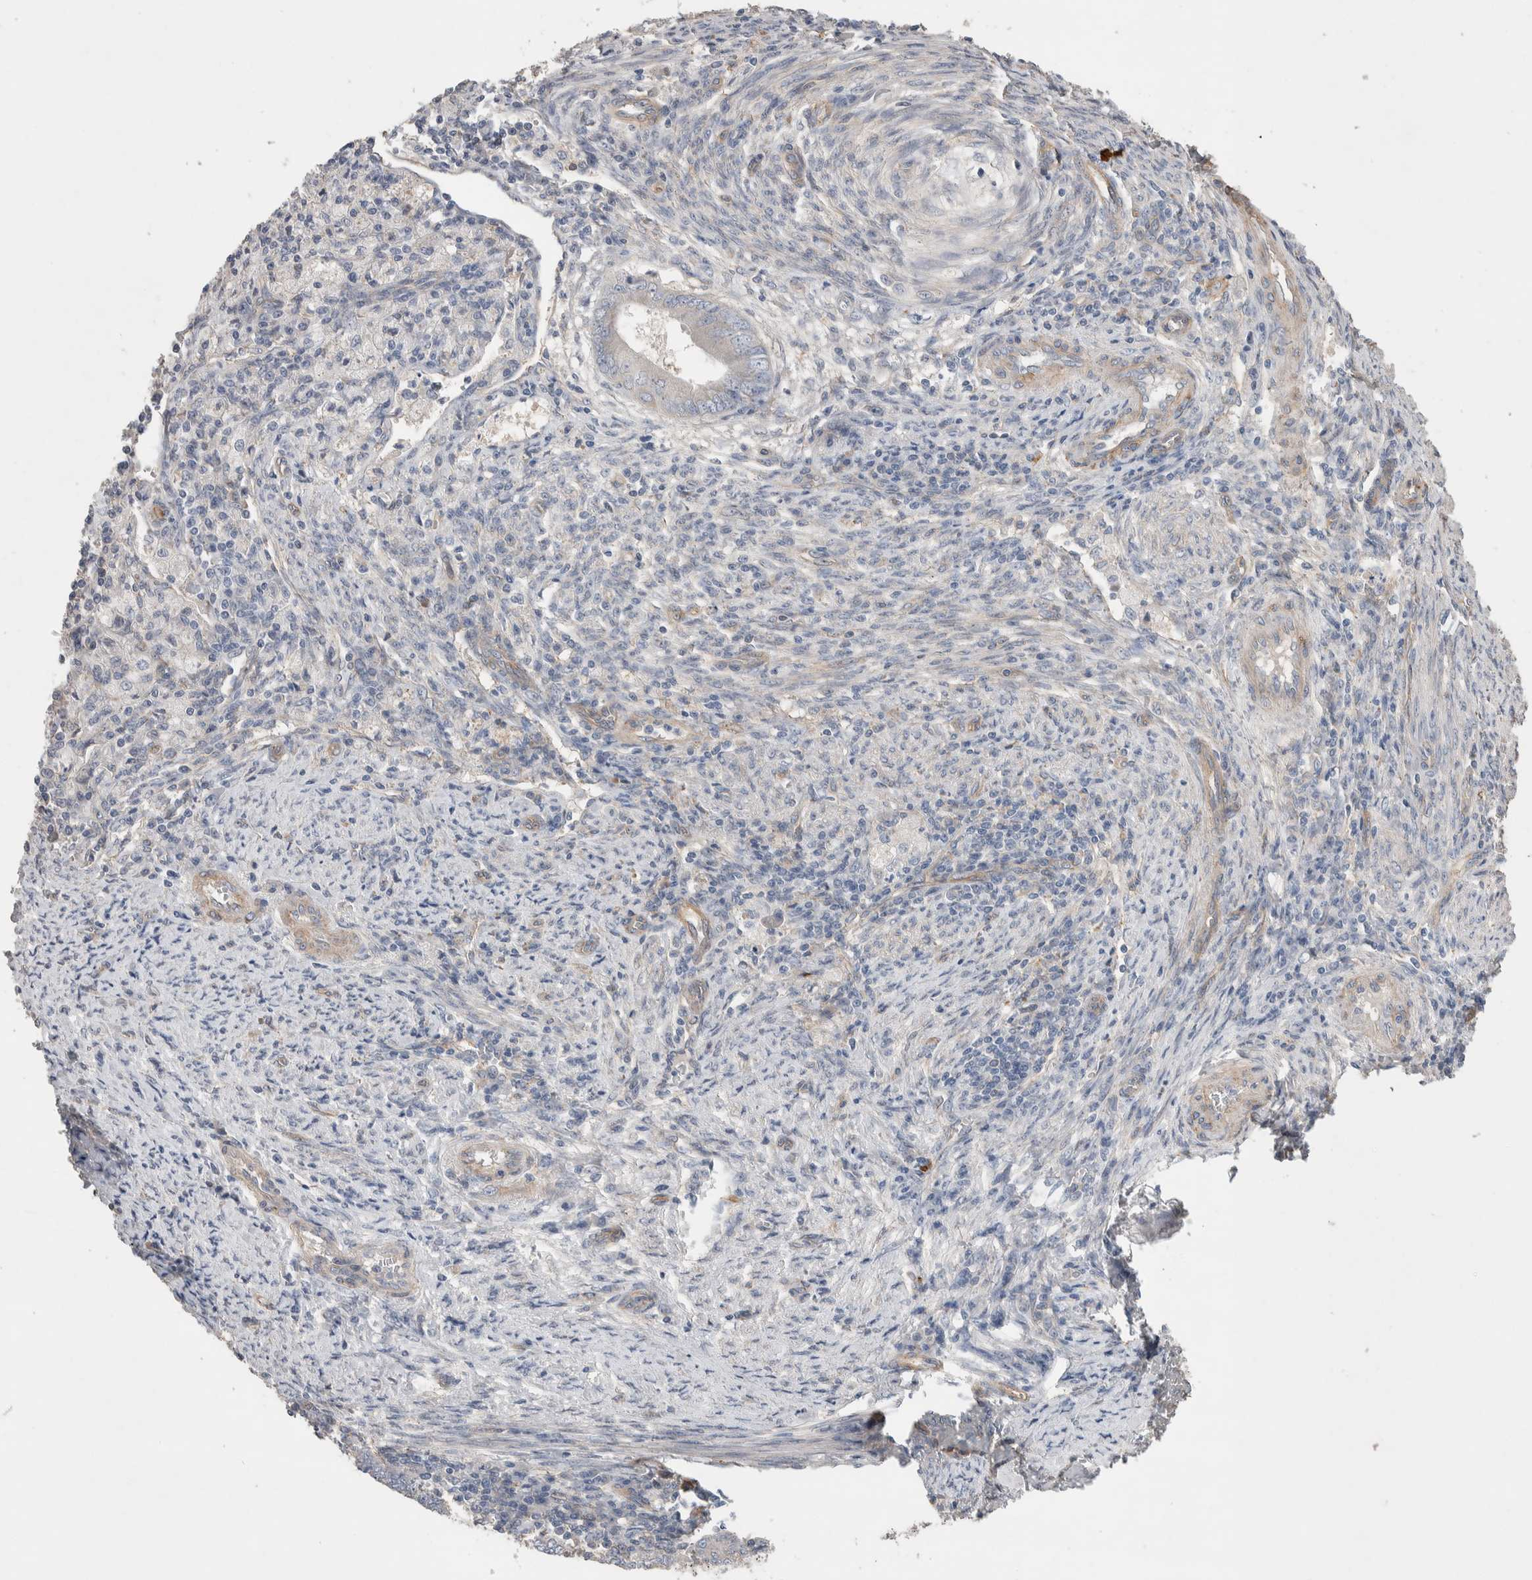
{"staining": {"intensity": "negative", "quantity": "none", "location": "none"}, "tissue": "endometrial cancer", "cell_type": "Tumor cells", "image_type": "cancer", "snomed": [{"axis": "morphology", "description": "Polyp, NOS"}, {"axis": "morphology", "description": "Adenocarcinoma, NOS"}, {"axis": "morphology", "description": "Adenoma, NOS"}, {"axis": "topography", "description": "Endometrium"}], "caption": "Tumor cells are negative for brown protein staining in endometrial cancer (polyp). The staining was performed using DAB to visualize the protein expression in brown, while the nuclei were stained in blue with hematoxylin (Magnification: 20x).", "gene": "GCNA", "patient": {"sex": "female", "age": 79}}